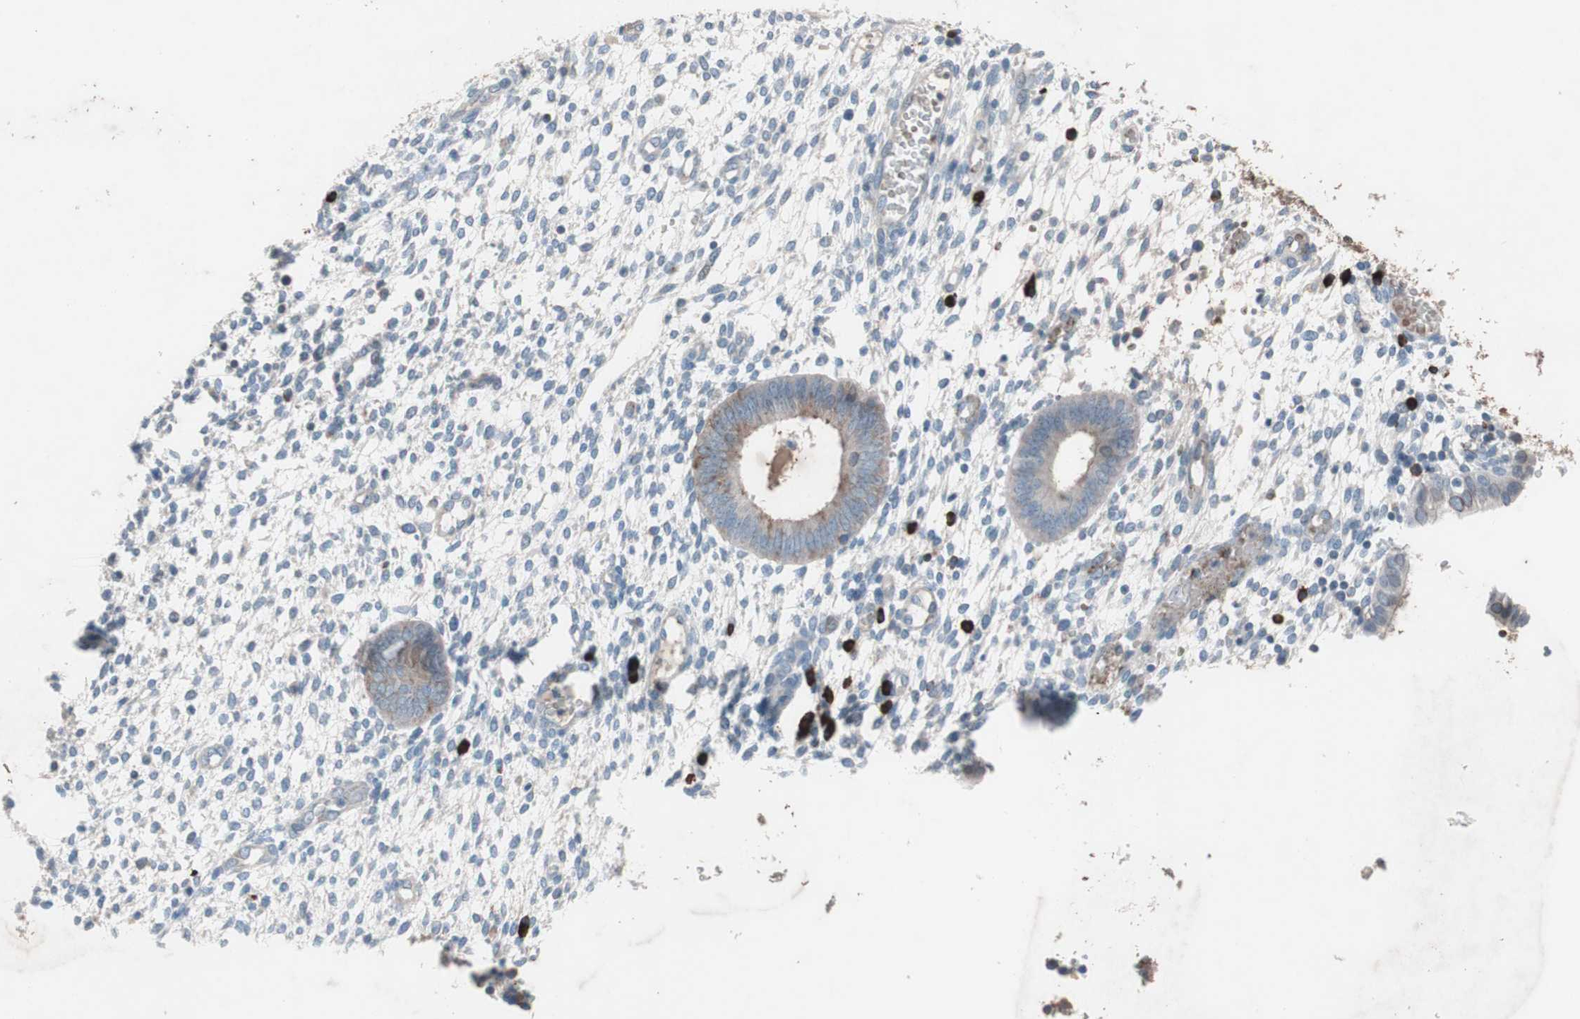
{"staining": {"intensity": "negative", "quantity": "none", "location": "none"}, "tissue": "endometrium", "cell_type": "Cells in endometrial stroma", "image_type": "normal", "snomed": [{"axis": "morphology", "description": "Normal tissue, NOS"}, {"axis": "topography", "description": "Endometrium"}], "caption": "An immunohistochemistry (IHC) micrograph of unremarkable endometrium is shown. There is no staining in cells in endometrial stroma of endometrium.", "gene": "GRB7", "patient": {"sex": "female", "age": 35}}